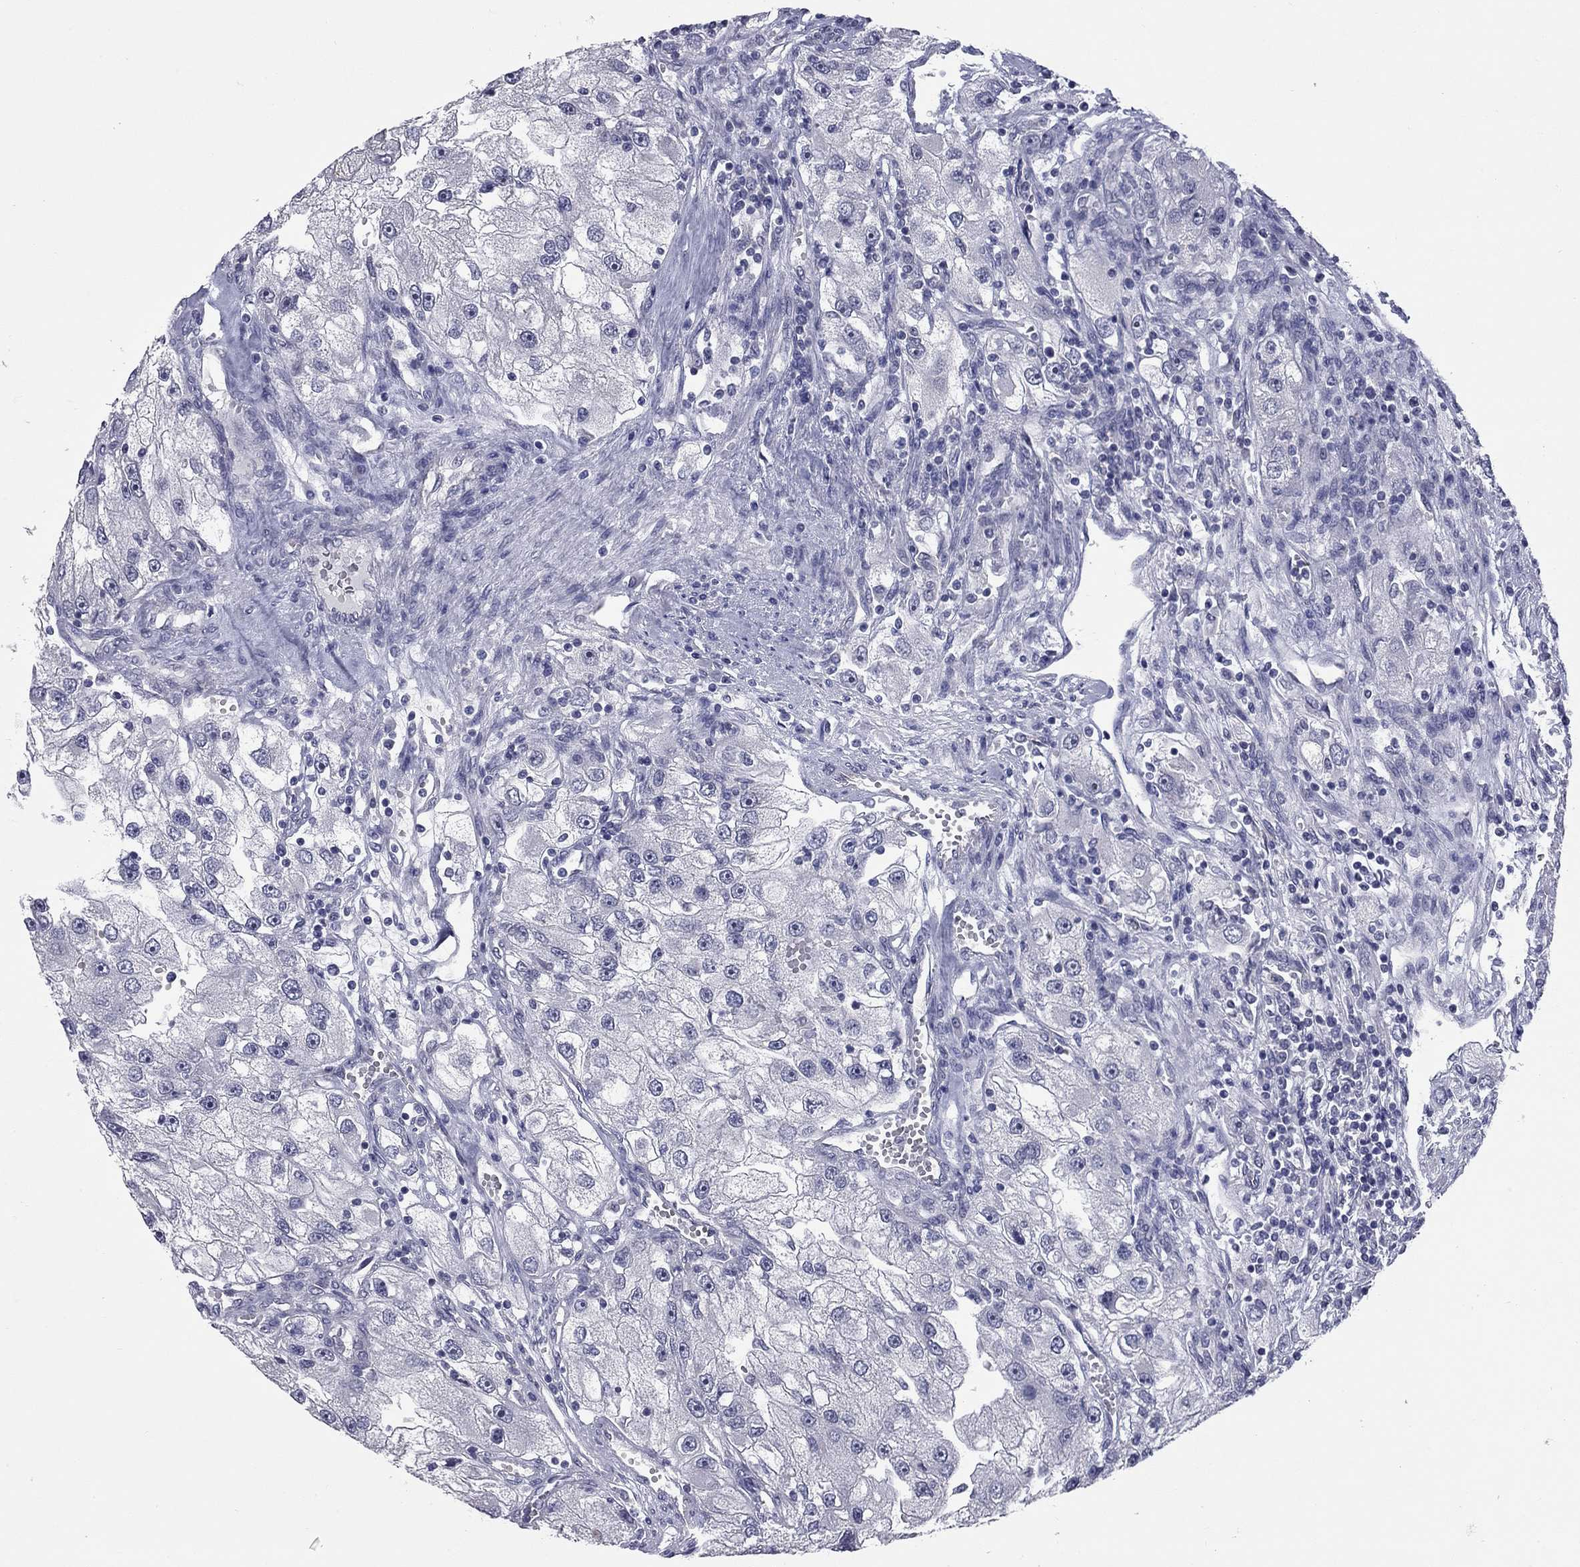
{"staining": {"intensity": "negative", "quantity": "none", "location": "none"}, "tissue": "renal cancer", "cell_type": "Tumor cells", "image_type": "cancer", "snomed": [{"axis": "morphology", "description": "Adenocarcinoma, NOS"}, {"axis": "topography", "description": "Kidney"}], "caption": "High magnification brightfield microscopy of adenocarcinoma (renal) stained with DAB (brown) and counterstained with hematoxylin (blue): tumor cells show no significant staining.", "gene": "SHOC2", "patient": {"sex": "male", "age": 63}}